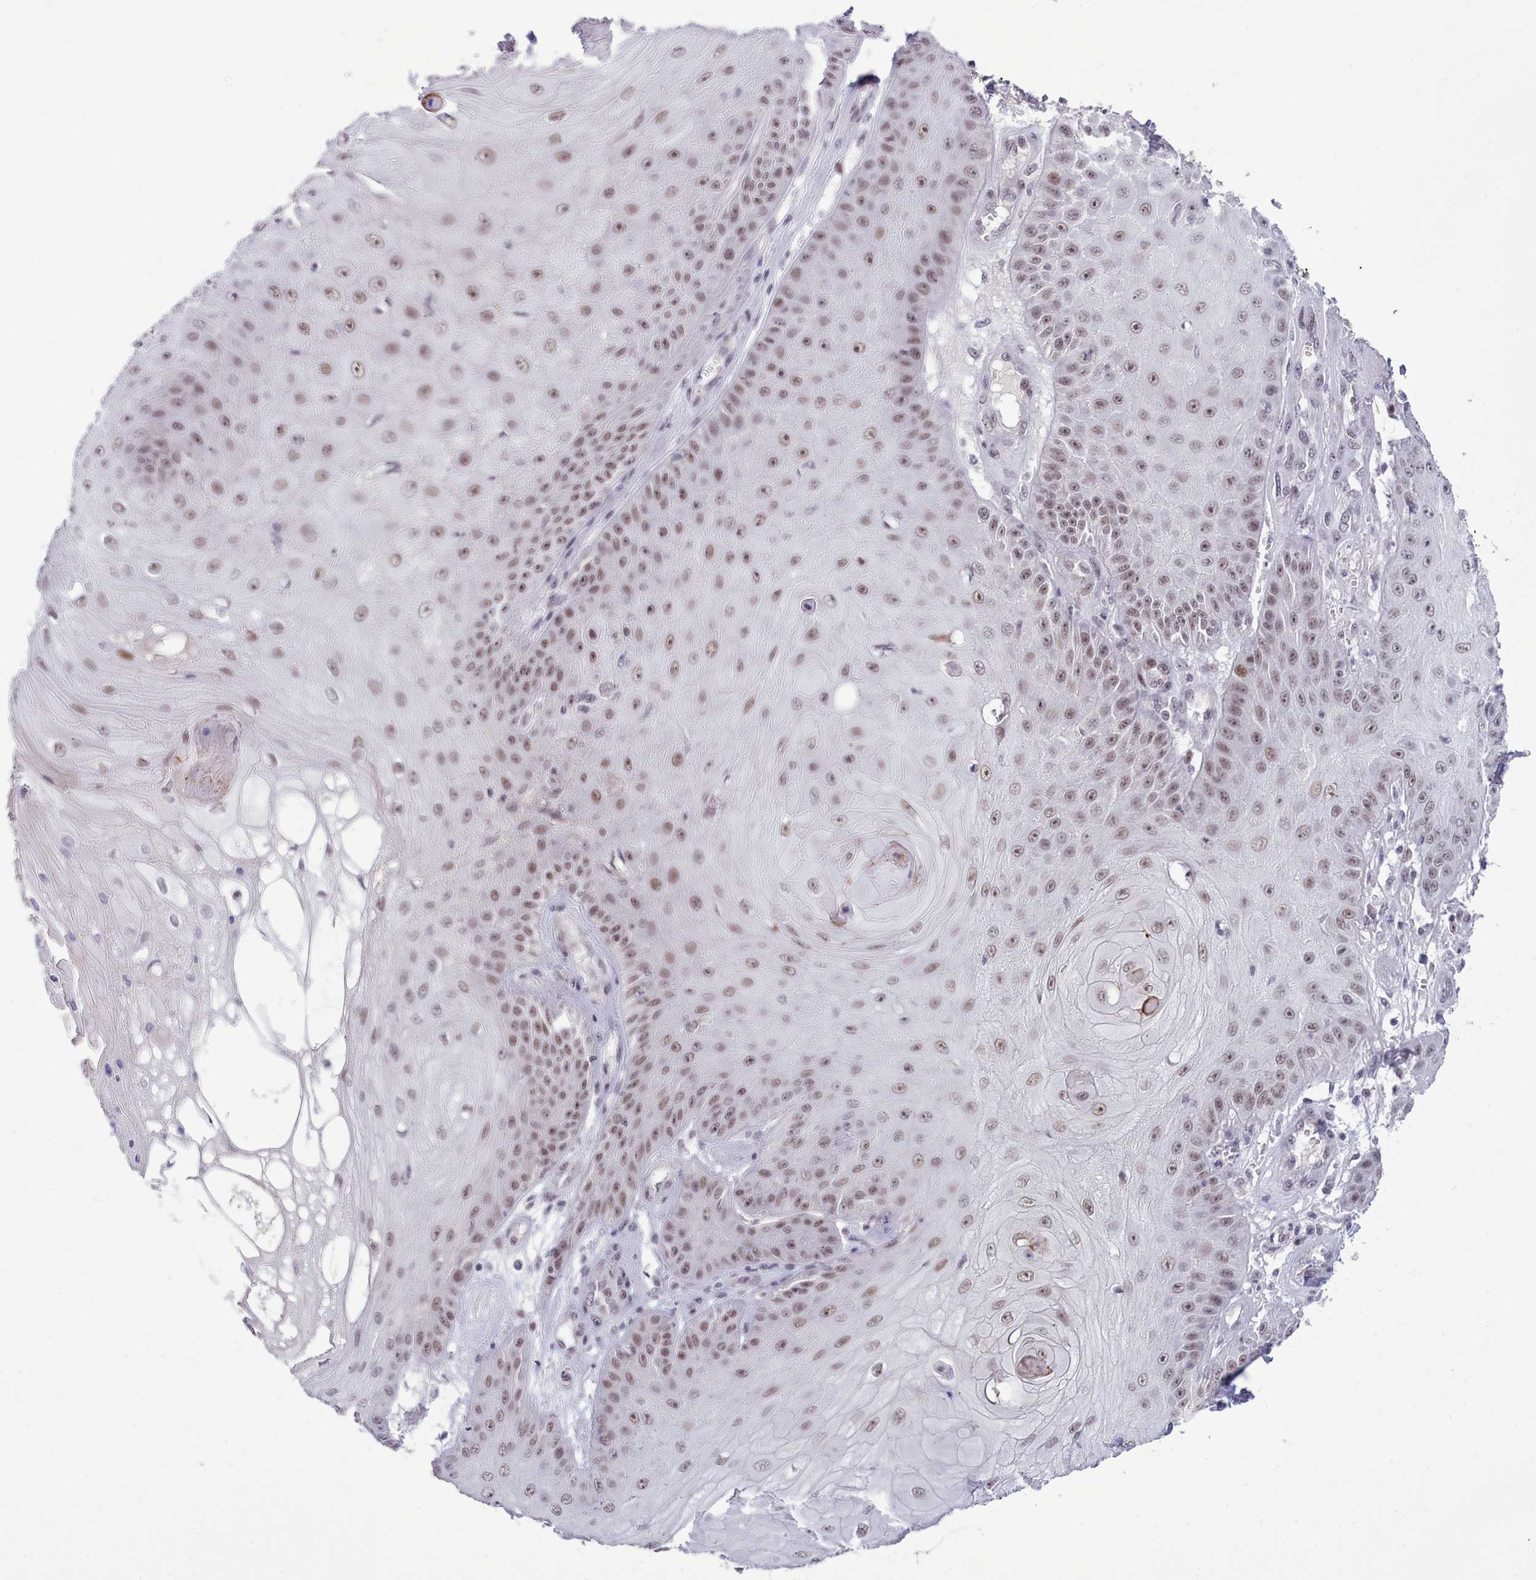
{"staining": {"intensity": "weak", "quantity": "25%-75%", "location": "nuclear"}, "tissue": "skin cancer", "cell_type": "Tumor cells", "image_type": "cancer", "snomed": [{"axis": "morphology", "description": "Squamous cell carcinoma, NOS"}, {"axis": "topography", "description": "Skin"}], "caption": "High-magnification brightfield microscopy of skin cancer (squamous cell carcinoma) stained with DAB (3,3'-diaminobenzidine) (brown) and counterstained with hematoxylin (blue). tumor cells exhibit weak nuclear expression is present in about25%-75% of cells. The protein of interest is stained brown, and the nuclei are stained in blue (DAB (3,3'-diaminobenzidine) IHC with brightfield microscopy, high magnification).", "gene": "RFX1", "patient": {"sex": "male", "age": 70}}